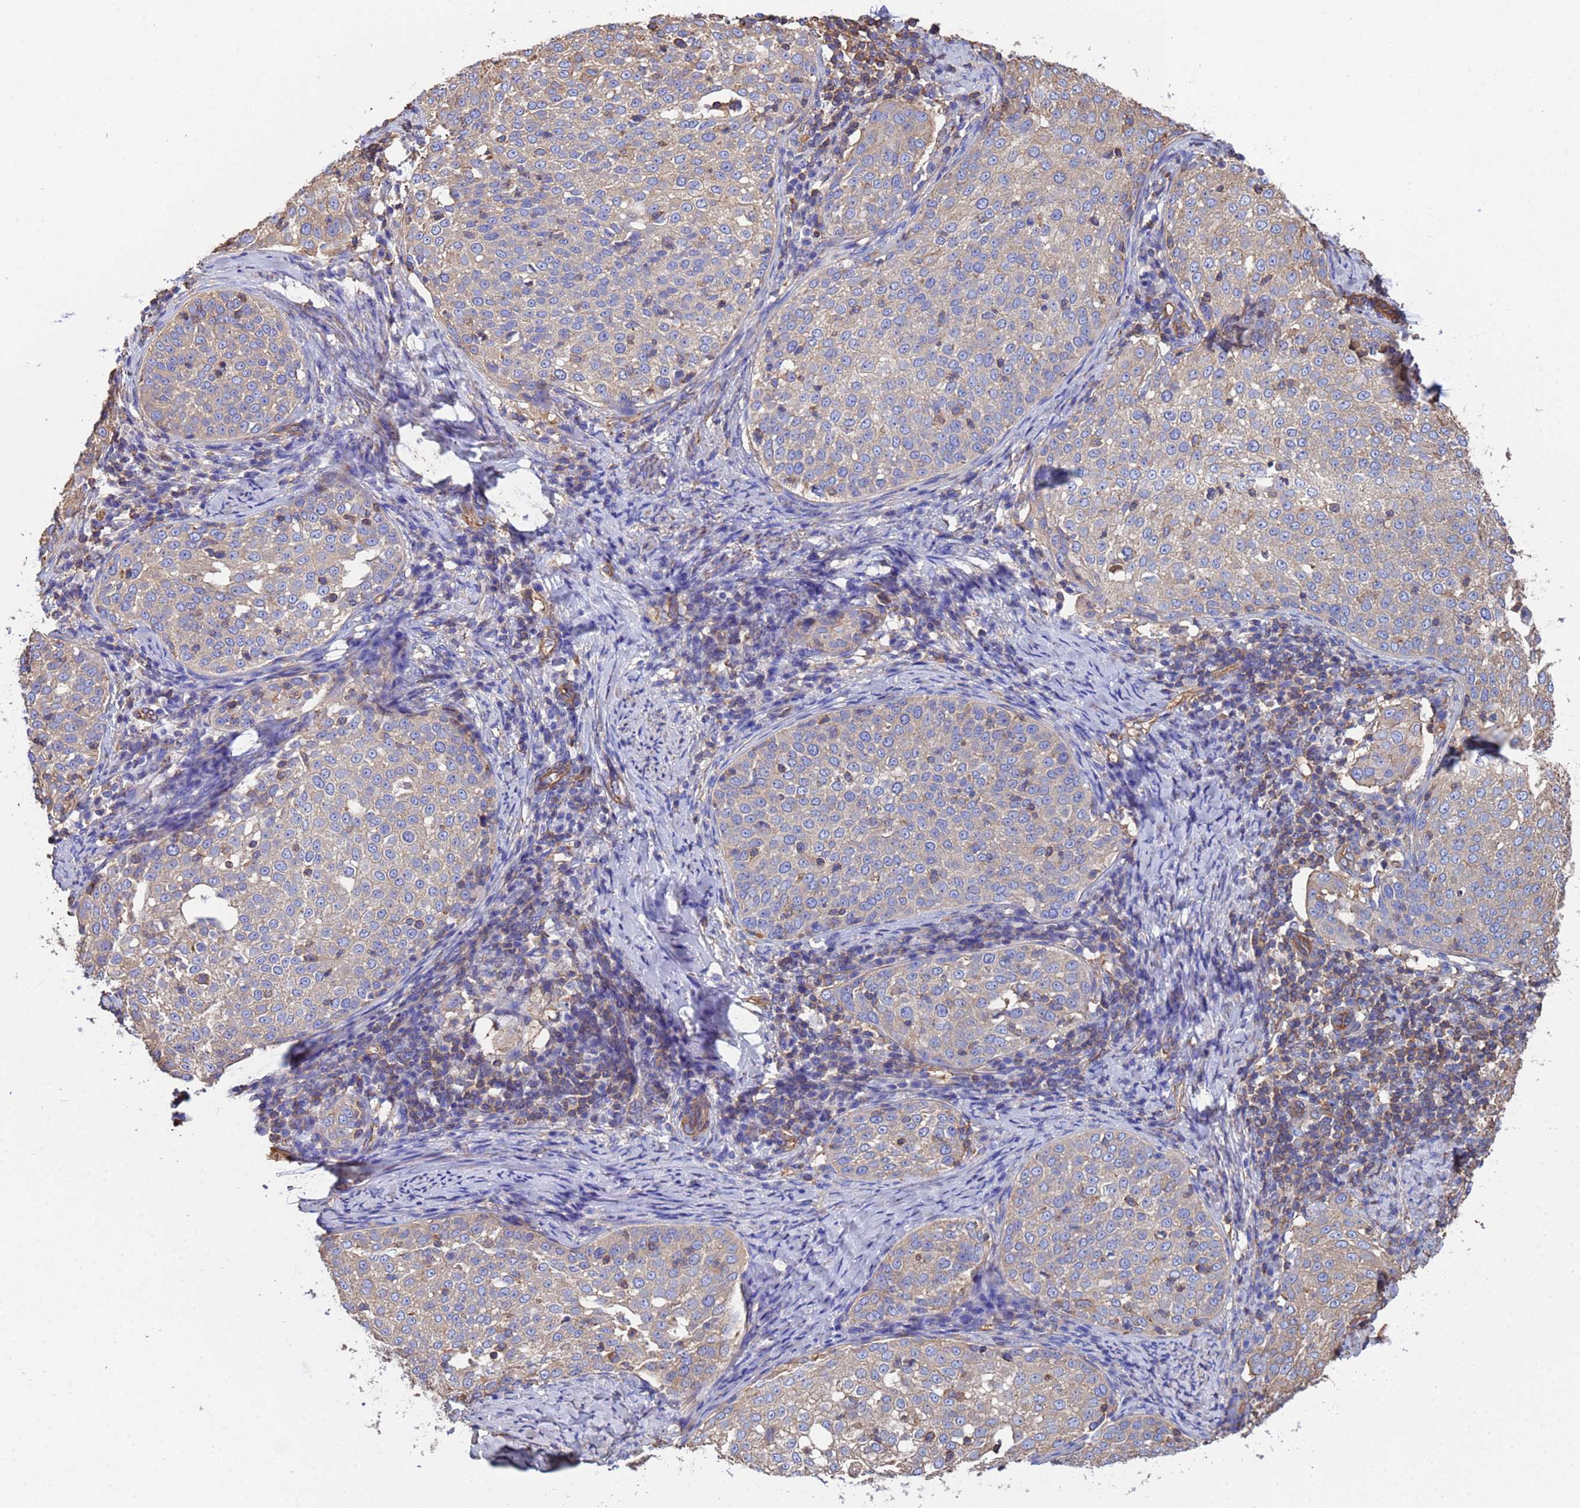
{"staining": {"intensity": "negative", "quantity": "none", "location": "none"}, "tissue": "cervical cancer", "cell_type": "Tumor cells", "image_type": "cancer", "snomed": [{"axis": "morphology", "description": "Squamous cell carcinoma, NOS"}, {"axis": "topography", "description": "Cervix"}], "caption": "Protein analysis of squamous cell carcinoma (cervical) displays no significant staining in tumor cells.", "gene": "MYL12A", "patient": {"sex": "female", "age": 57}}